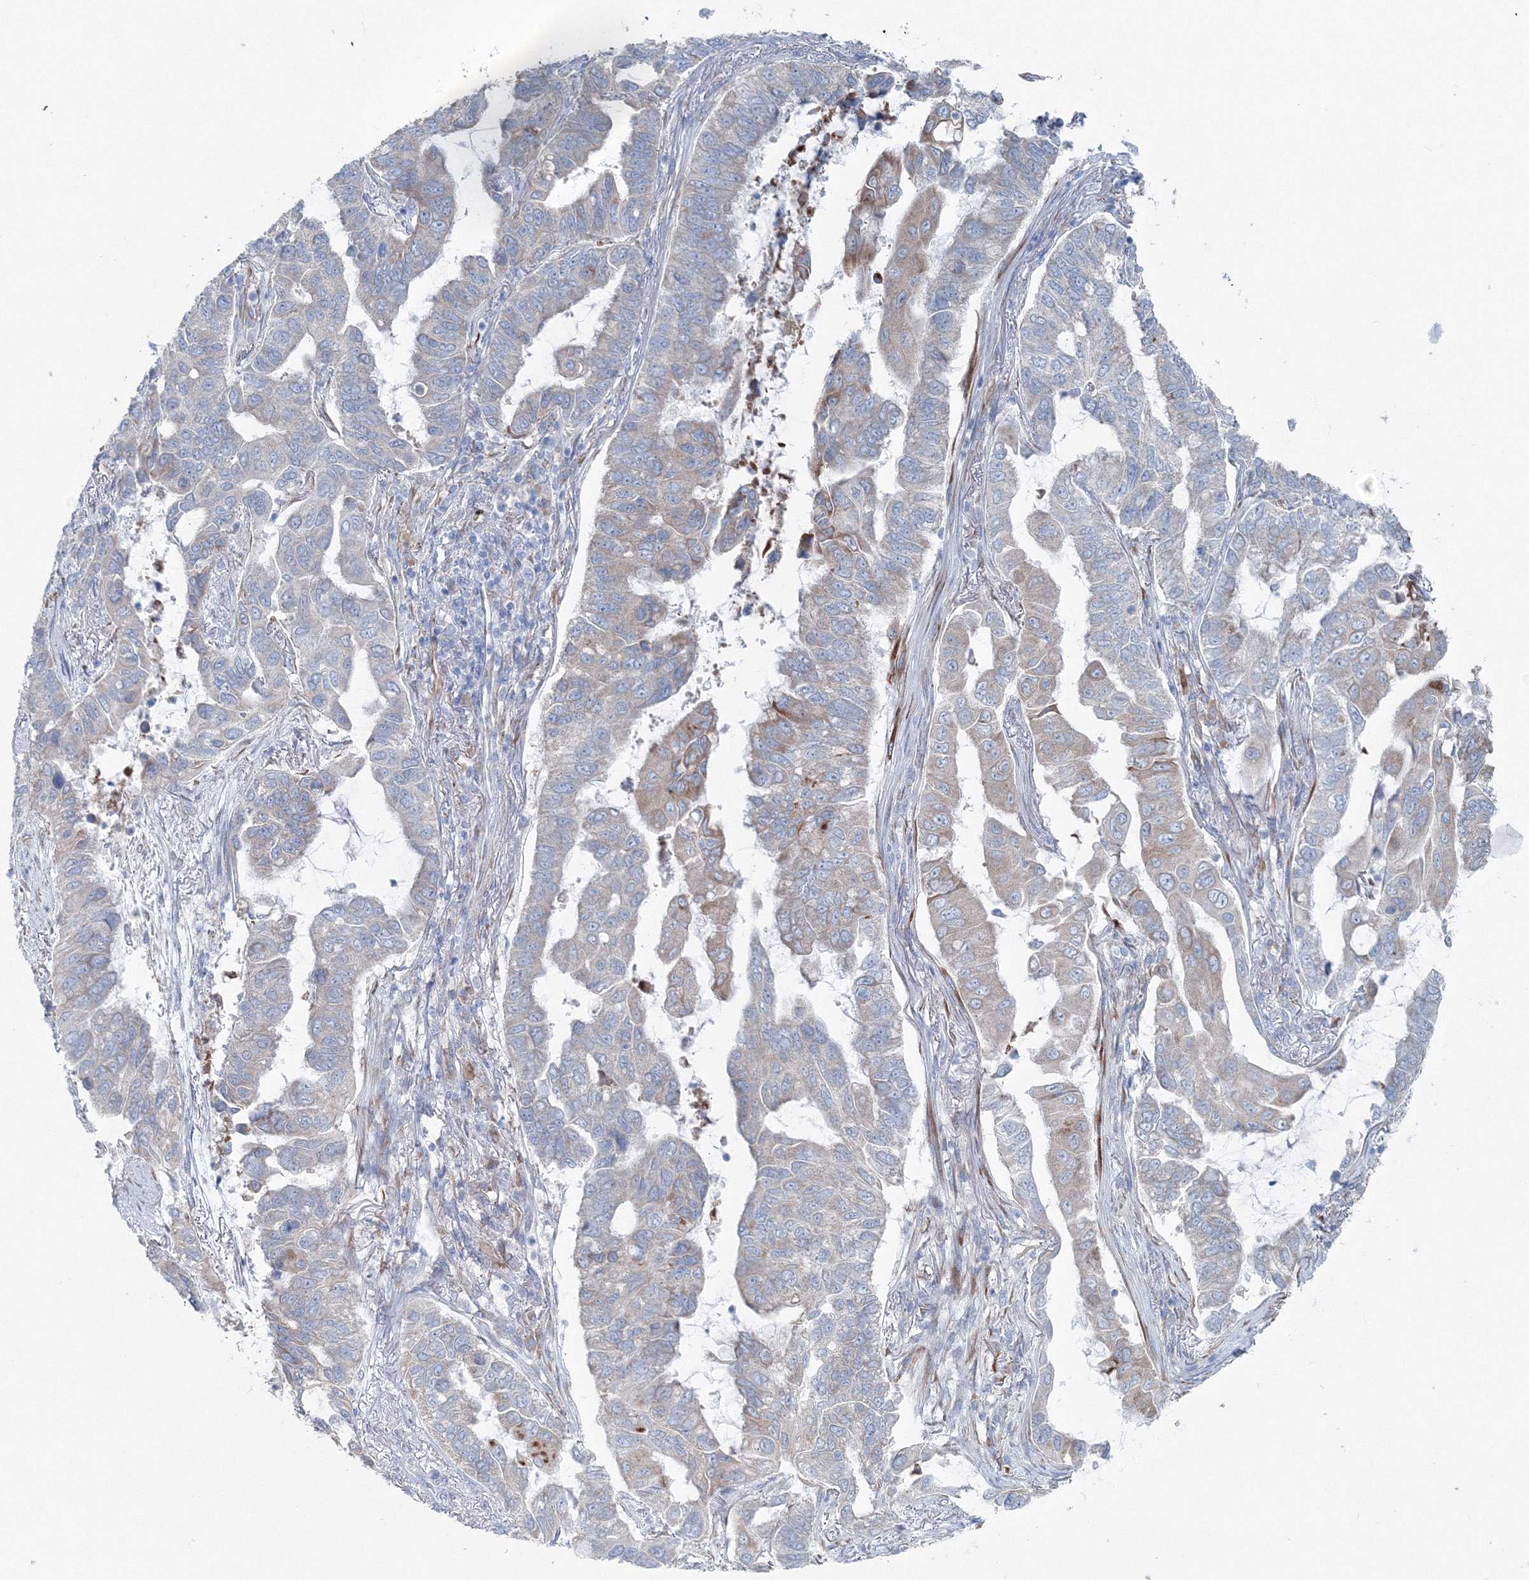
{"staining": {"intensity": "negative", "quantity": "none", "location": "none"}, "tissue": "lung cancer", "cell_type": "Tumor cells", "image_type": "cancer", "snomed": [{"axis": "morphology", "description": "Adenocarcinoma, NOS"}, {"axis": "topography", "description": "Lung"}], "caption": "Immunohistochemistry (IHC) of lung cancer (adenocarcinoma) reveals no expression in tumor cells.", "gene": "RCN1", "patient": {"sex": "male", "age": 64}}